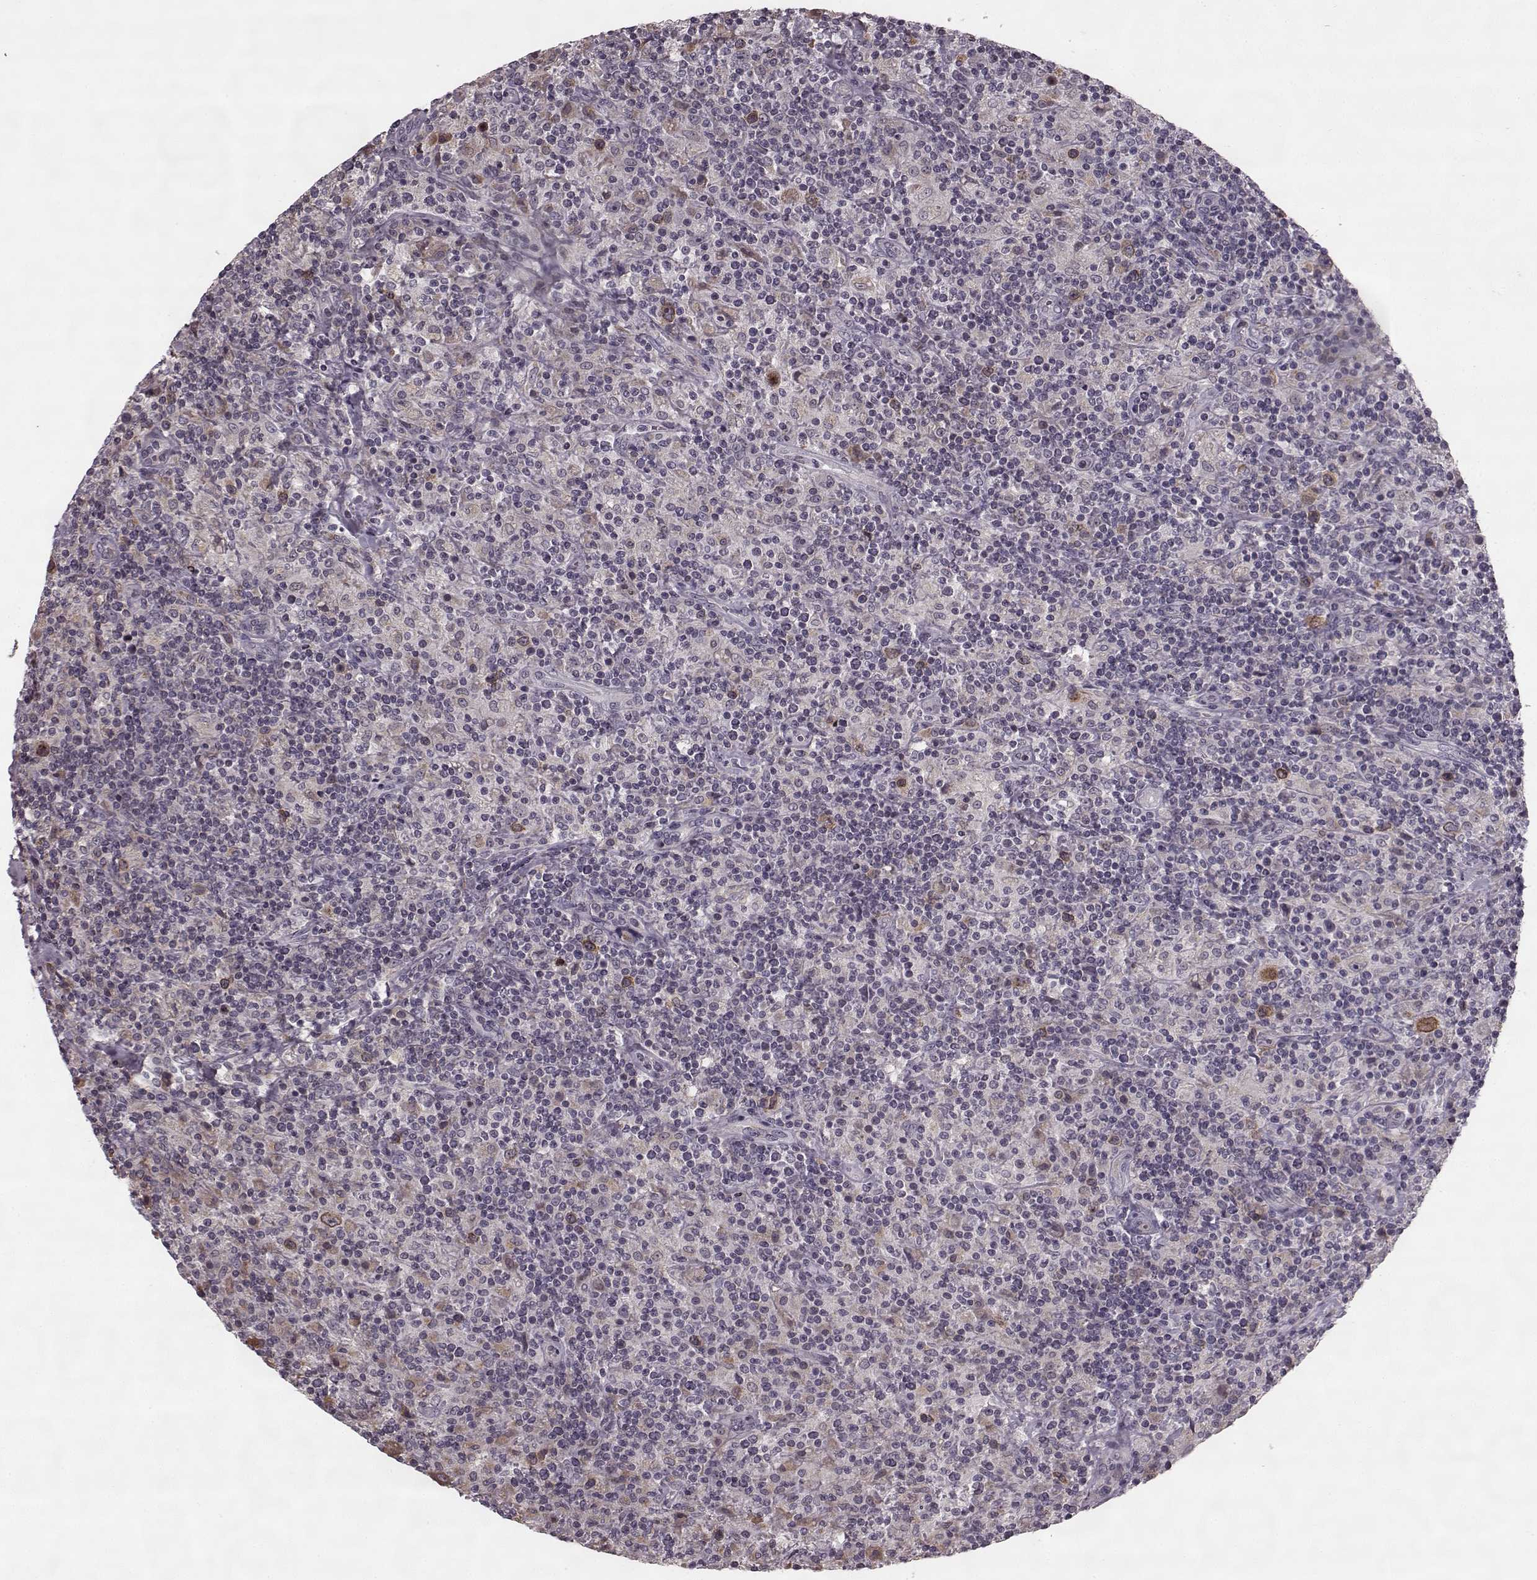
{"staining": {"intensity": "negative", "quantity": "none", "location": "none"}, "tissue": "lymphoma", "cell_type": "Tumor cells", "image_type": "cancer", "snomed": [{"axis": "morphology", "description": "Hodgkin's disease, NOS"}, {"axis": "topography", "description": "Lymph node"}], "caption": "IHC photomicrograph of neoplastic tissue: Hodgkin's disease stained with DAB demonstrates no significant protein positivity in tumor cells. (Brightfield microscopy of DAB immunohistochemistry at high magnification).", "gene": "HMMR", "patient": {"sex": "male", "age": 70}}